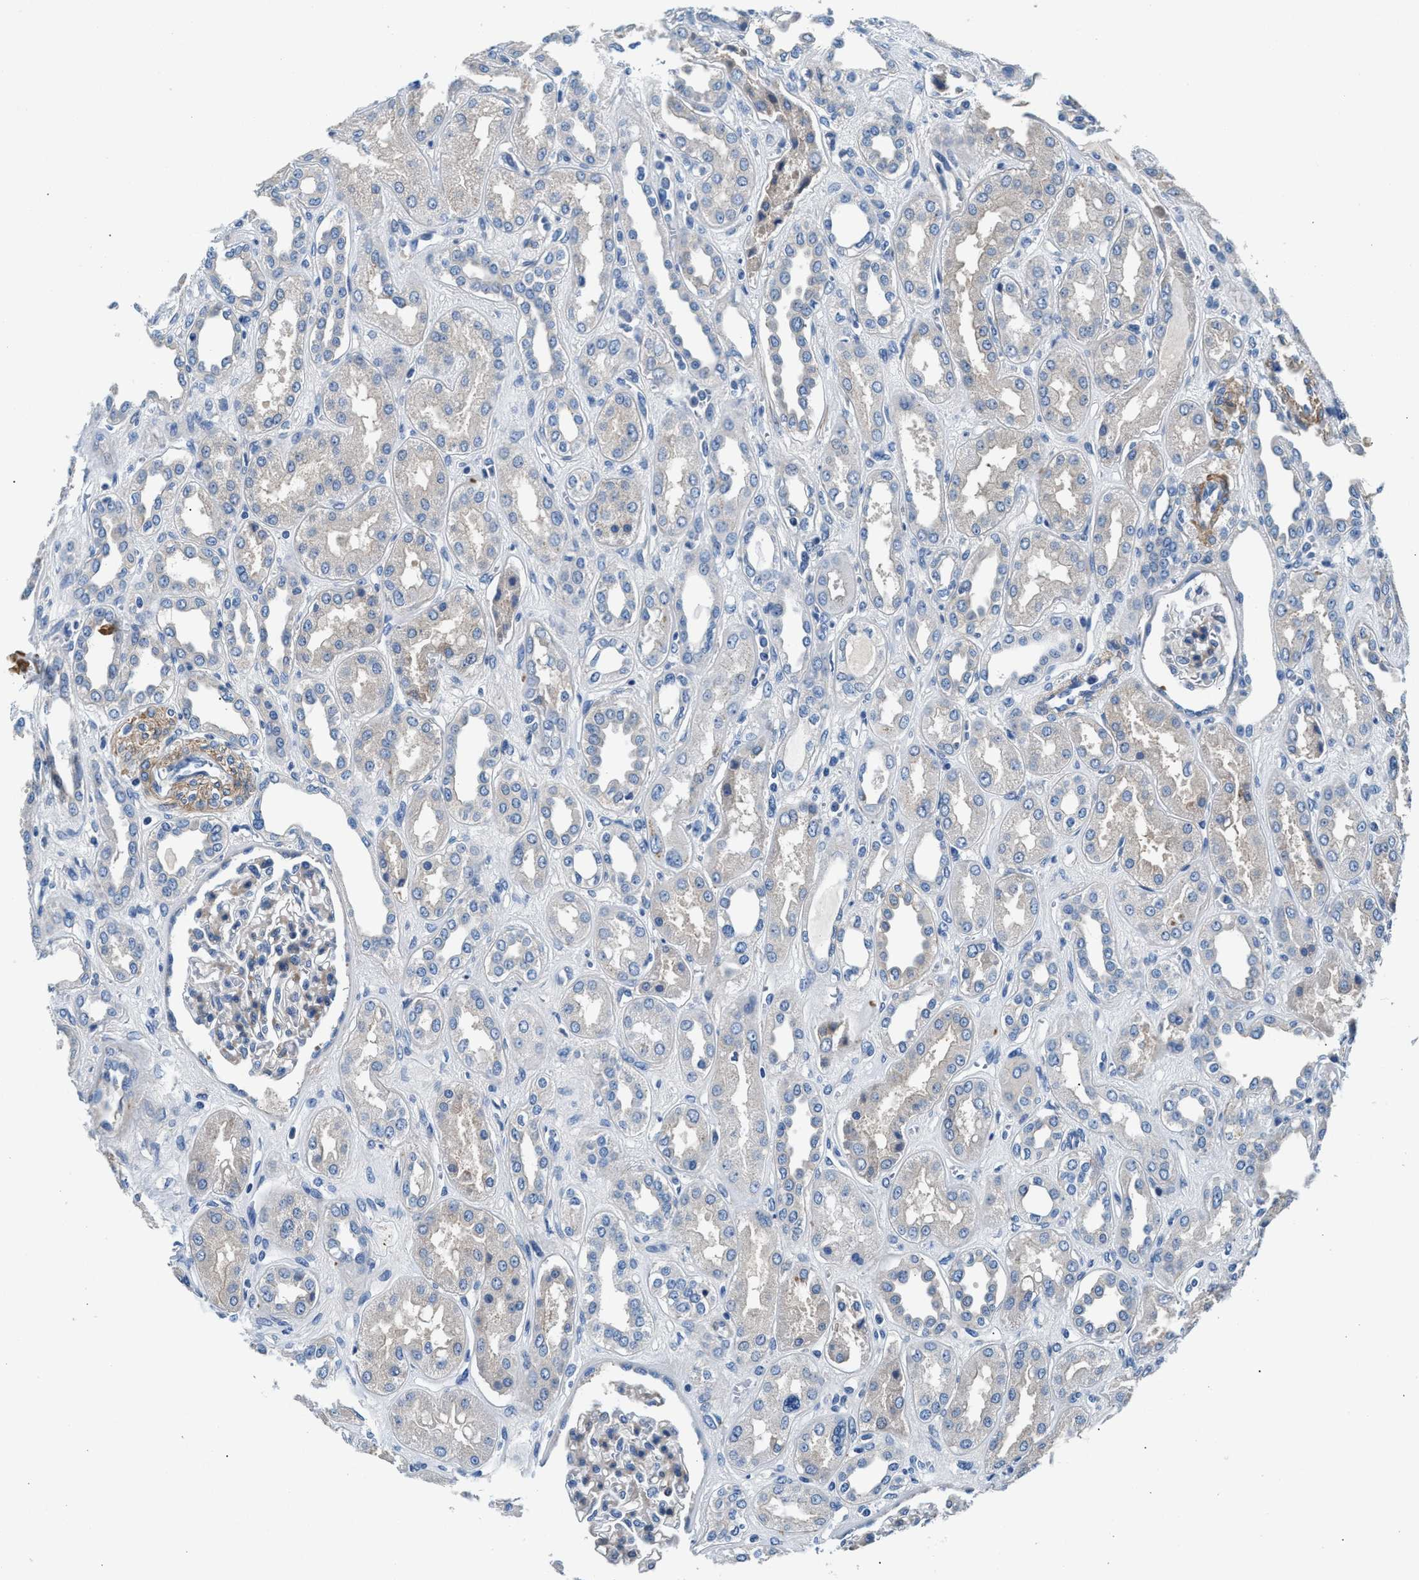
{"staining": {"intensity": "negative", "quantity": "none", "location": "none"}, "tissue": "kidney", "cell_type": "Cells in glomeruli", "image_type": "normal", "snomed": [{"axis": "morphology", "description": "Normal tissue, NOS"}, {"axis": "topography", "description": "Kidney"}], "caption": "Kidney was stained to show a protein in brown. There is no significant expression in cells in glomeruli. (DAB (3,3'-diaminobenzidine) immunohistochemistry, high magnification).", "gene": "CDRT4", "patient": {"sex": "male", "age": 59}}